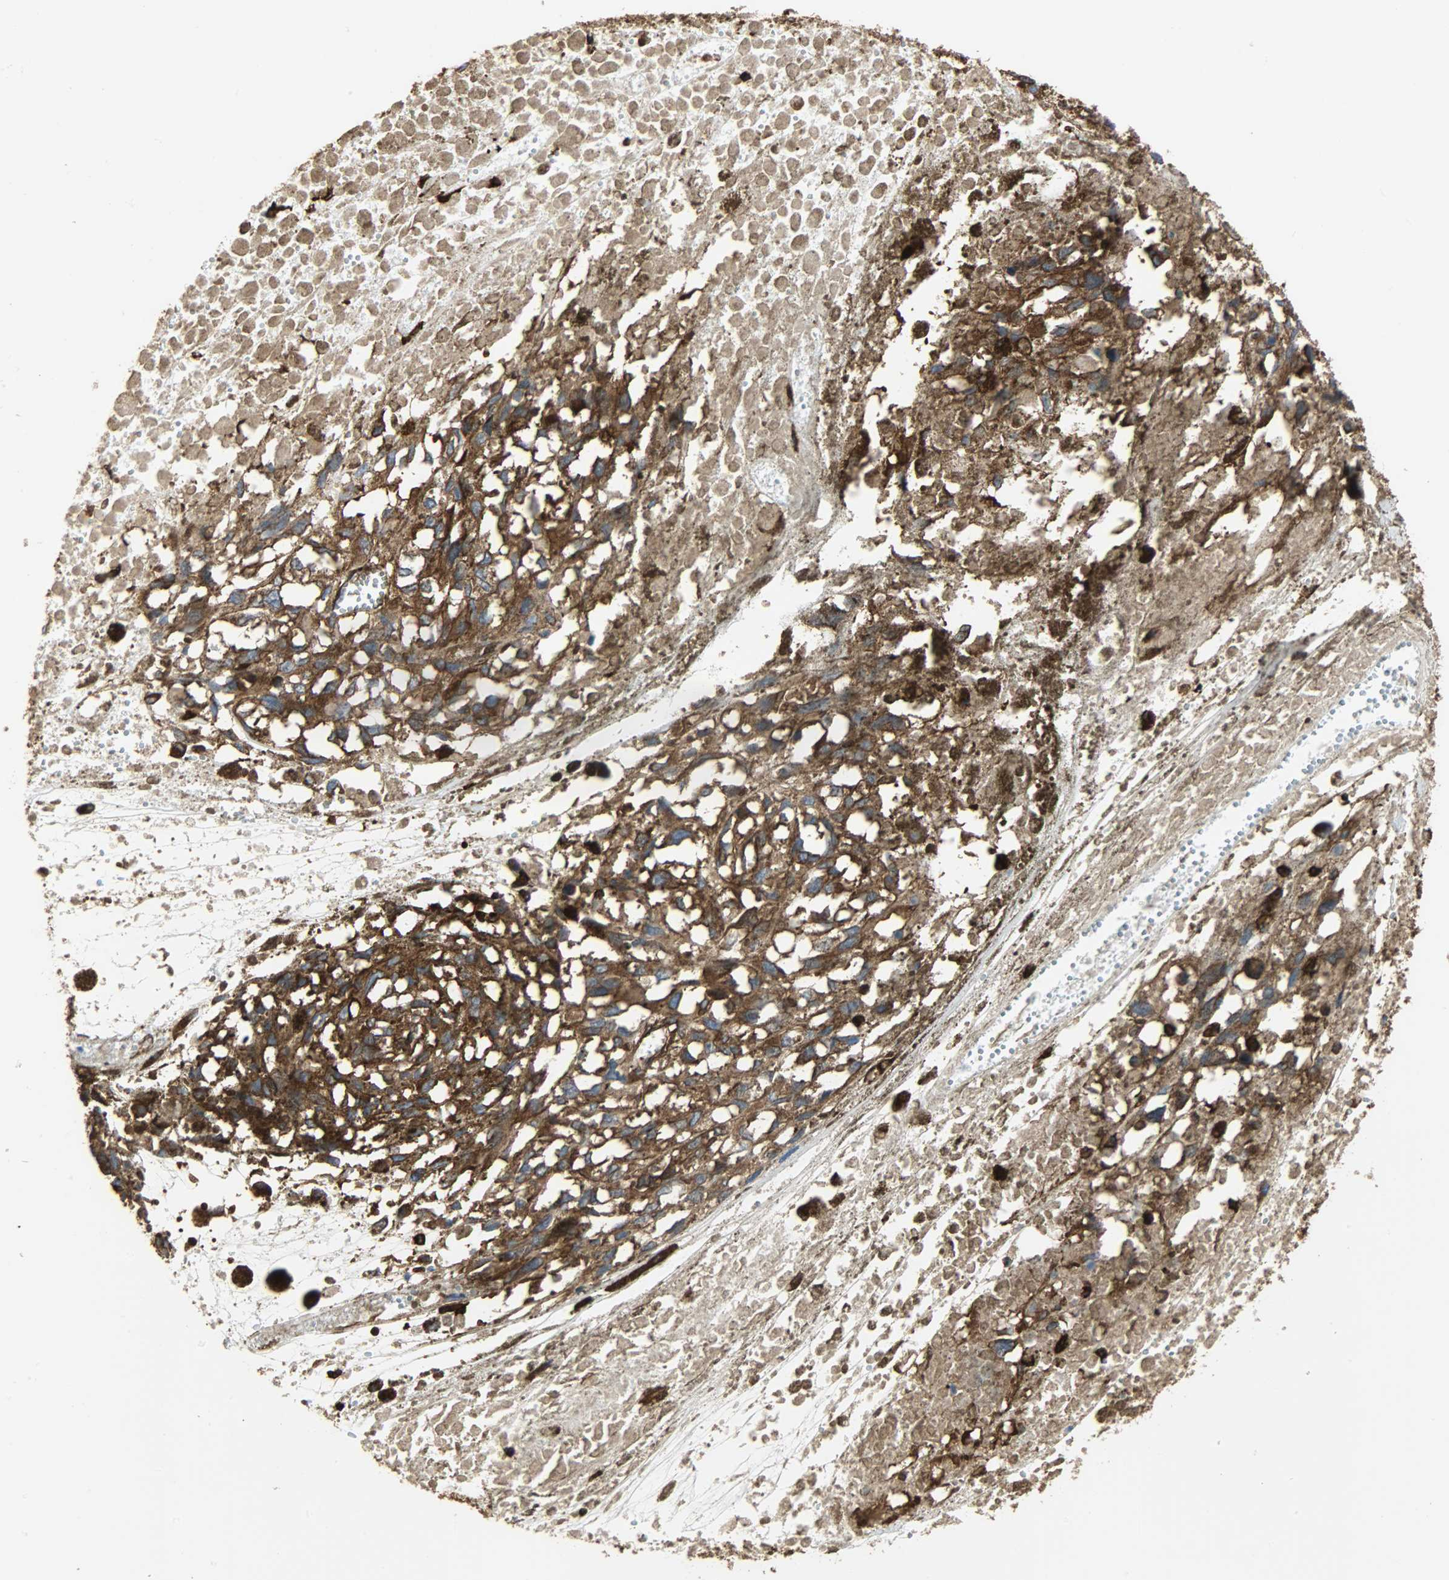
{"staining": {"intensity": "strong", "quantity": ">75%", "location": "cytoplasmic/membranous"}, "tissue": "melanoma", "cell_type": "Tumor cells", "image_type": "cancer", "snomed": [{"axis": "morphology", "description": "Malignant melanoma, Metastatic site"}, {"axis": "topography", "description": "Lymph node"}], "caption": "The image reveals a brown stain indicating the presence of a protein in the cytoplasmic/membranous of tumor cells in malignant melanoma (metastatic site).", "gene": "VASP", "patient": {"sex": "male", "age": 59}}